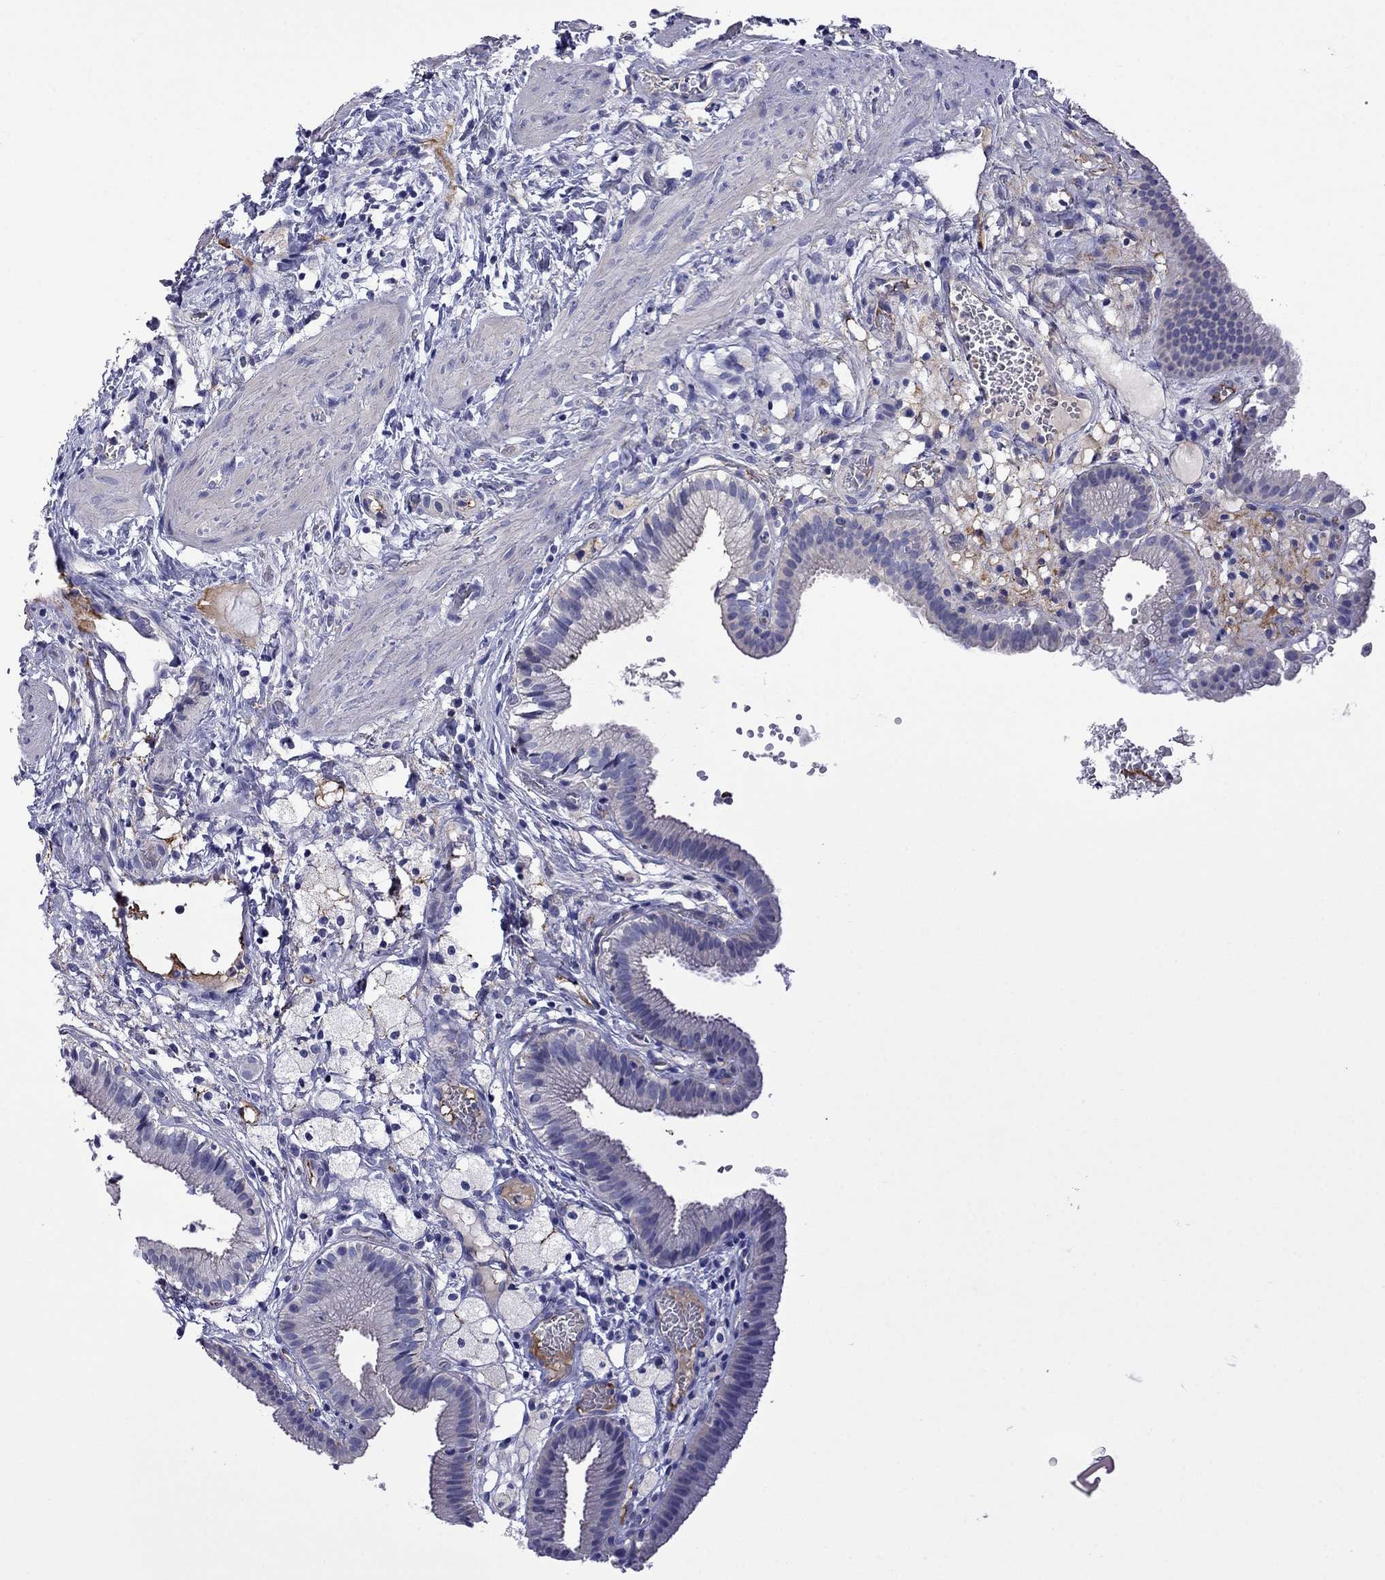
{"staining": {"intensity": "negative", "quantity": "none", "location": "none"}, "tissue": "gallbladder", "cell_type": "Glandular cells", "image_type": "normal", "snomed": [{"axis": "morphology", "description": "Normal tissue, NOS"}, {"axis": "topography", "description": "Gallbladder"}], "caption": "This histopathology image is of unremarkable gallbladder stained with IHC to label a protein in brown with the nuclei are counter-stained blue. There is no expression in glandular cells.", "gene": "STAR", "patient": {"sex": "female", "age": 24}}